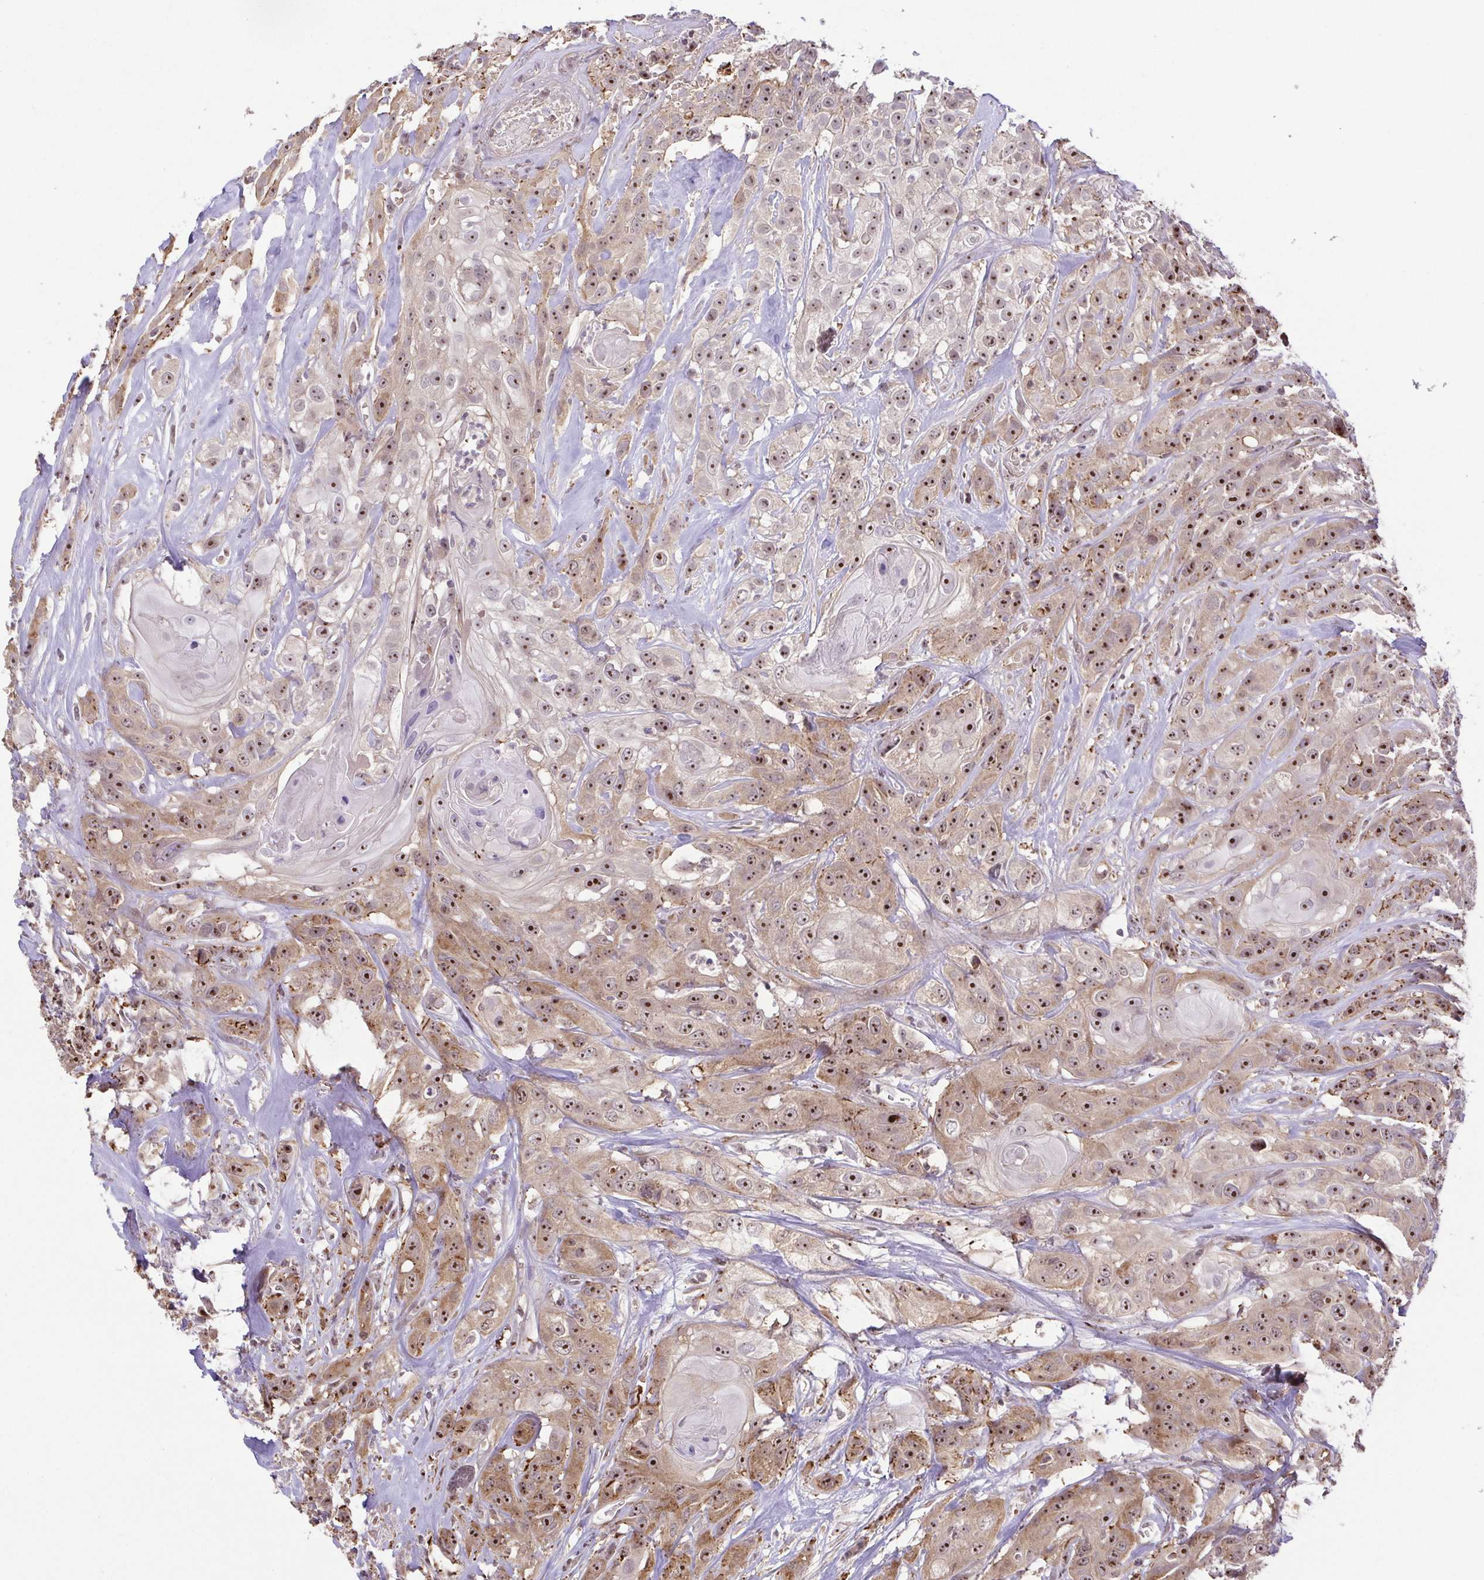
{"staining": {"intensity": "moderate", "quantity": ">75%", "location": "cytoplasmic/membranous,nuclear"}, "tissue": "head and neck cancer", "cell_type": "Tumor cells", "image_type": "cancer", "snomed": [{"axis": "morphology", "description": "Squamous cell carcinoma, NOS"}, {"axis": "topography", "description": "Head-Neck"}], "caption": "Moderate cytoplasmic/membranous and nuclear protein positivity is seen in approximately >75% of tumor cells in head and neck cancer.", "gene": "RSL24D1", "patient": {"sex": "male", "age": 57}}